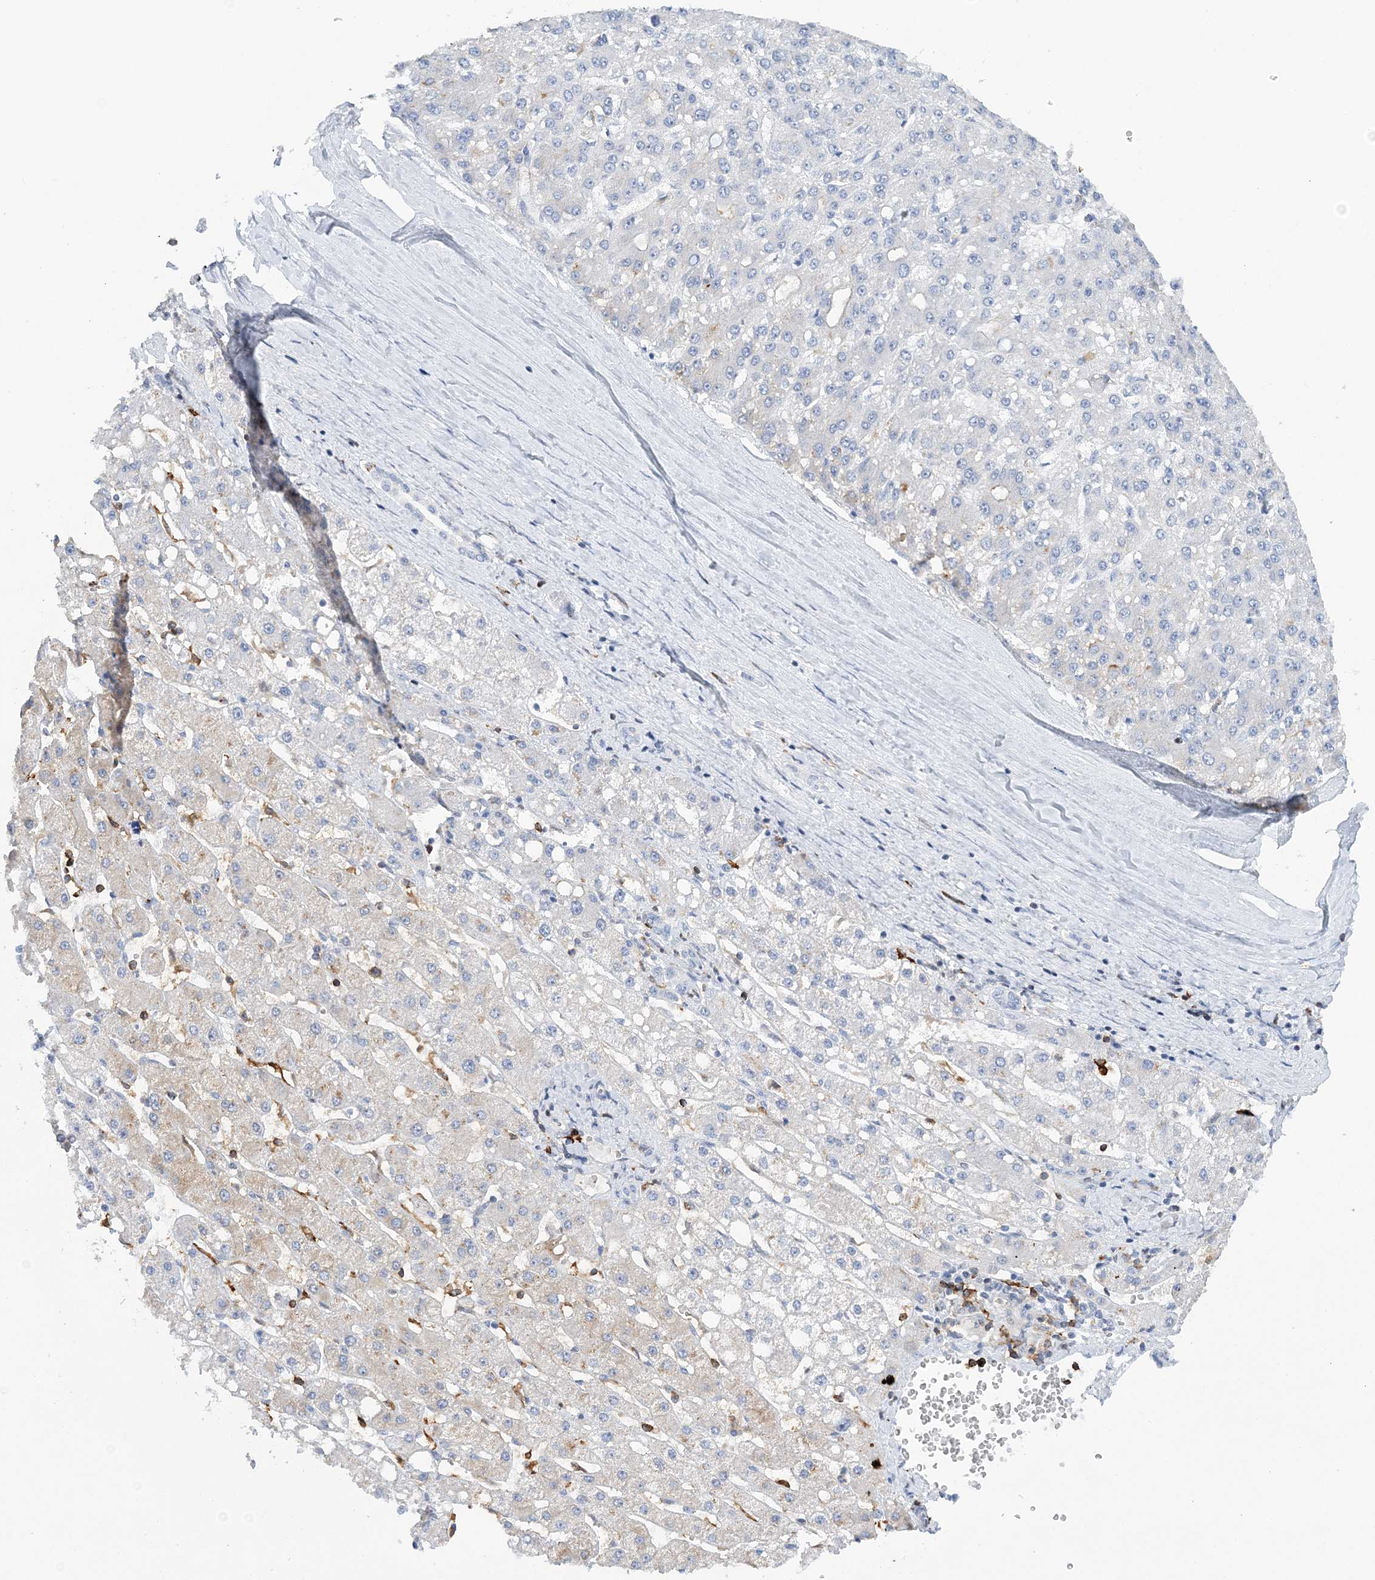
{"staining": {"intensity": "negative", "quantity": "none", "location": "none"}, "tissue": "liver cancer", "cell_type": "Tumor cells", "image_type": "cancer", "snomed": [{"axis": "morphology", "description": "Carcinoma, Hepatocellular, NOS"}, {"axis": "topography", "description": "Liver"}], "caption": "The IHC photomicrograph has no significant expression in tumor cells of liver hepatocellular carcinoma tissue.", "gene": "PRMT9", "patient": {"sex": "male", "age": 67}}